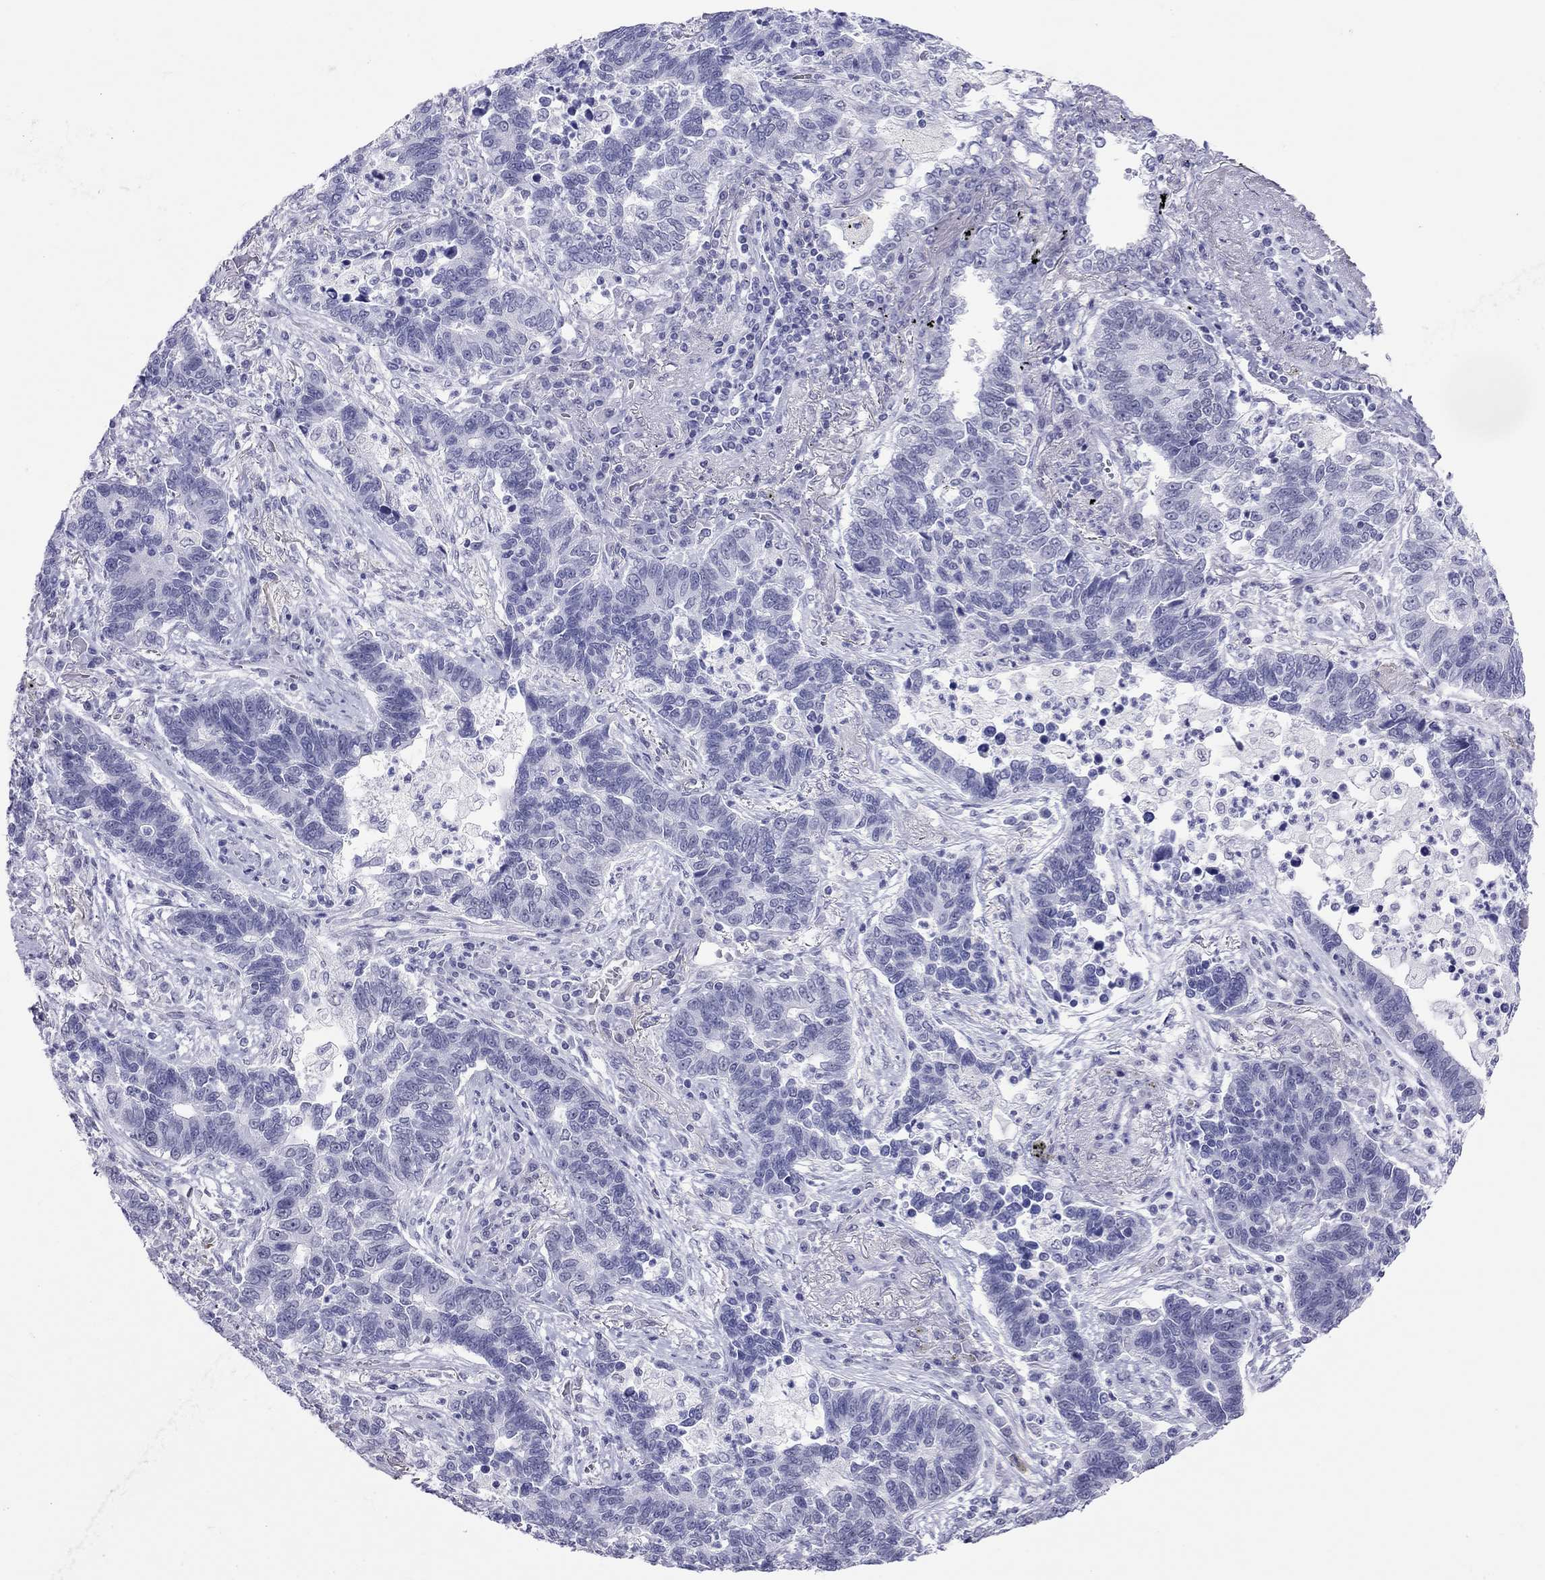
{"staining": {"intensity": "negative", "quantity": "none", "location": "none"}, "tissue": "lung cancer", "cell_type": "Tumor cells", "image_type": "cancer", "snomed": [{"axis": "morphology", "description": "Adenocarcinoma, NOS"}, {"axis": "topography", "description": "Lung"}], "caption": "High magnification brightfield microscopy of lung cancer stained with DAB (brown) and counterstained with hematoxylin (blue): tumor cells show no significant expression.", "gene": "JHY", "patient": {"sex": "female", "age": 57}}